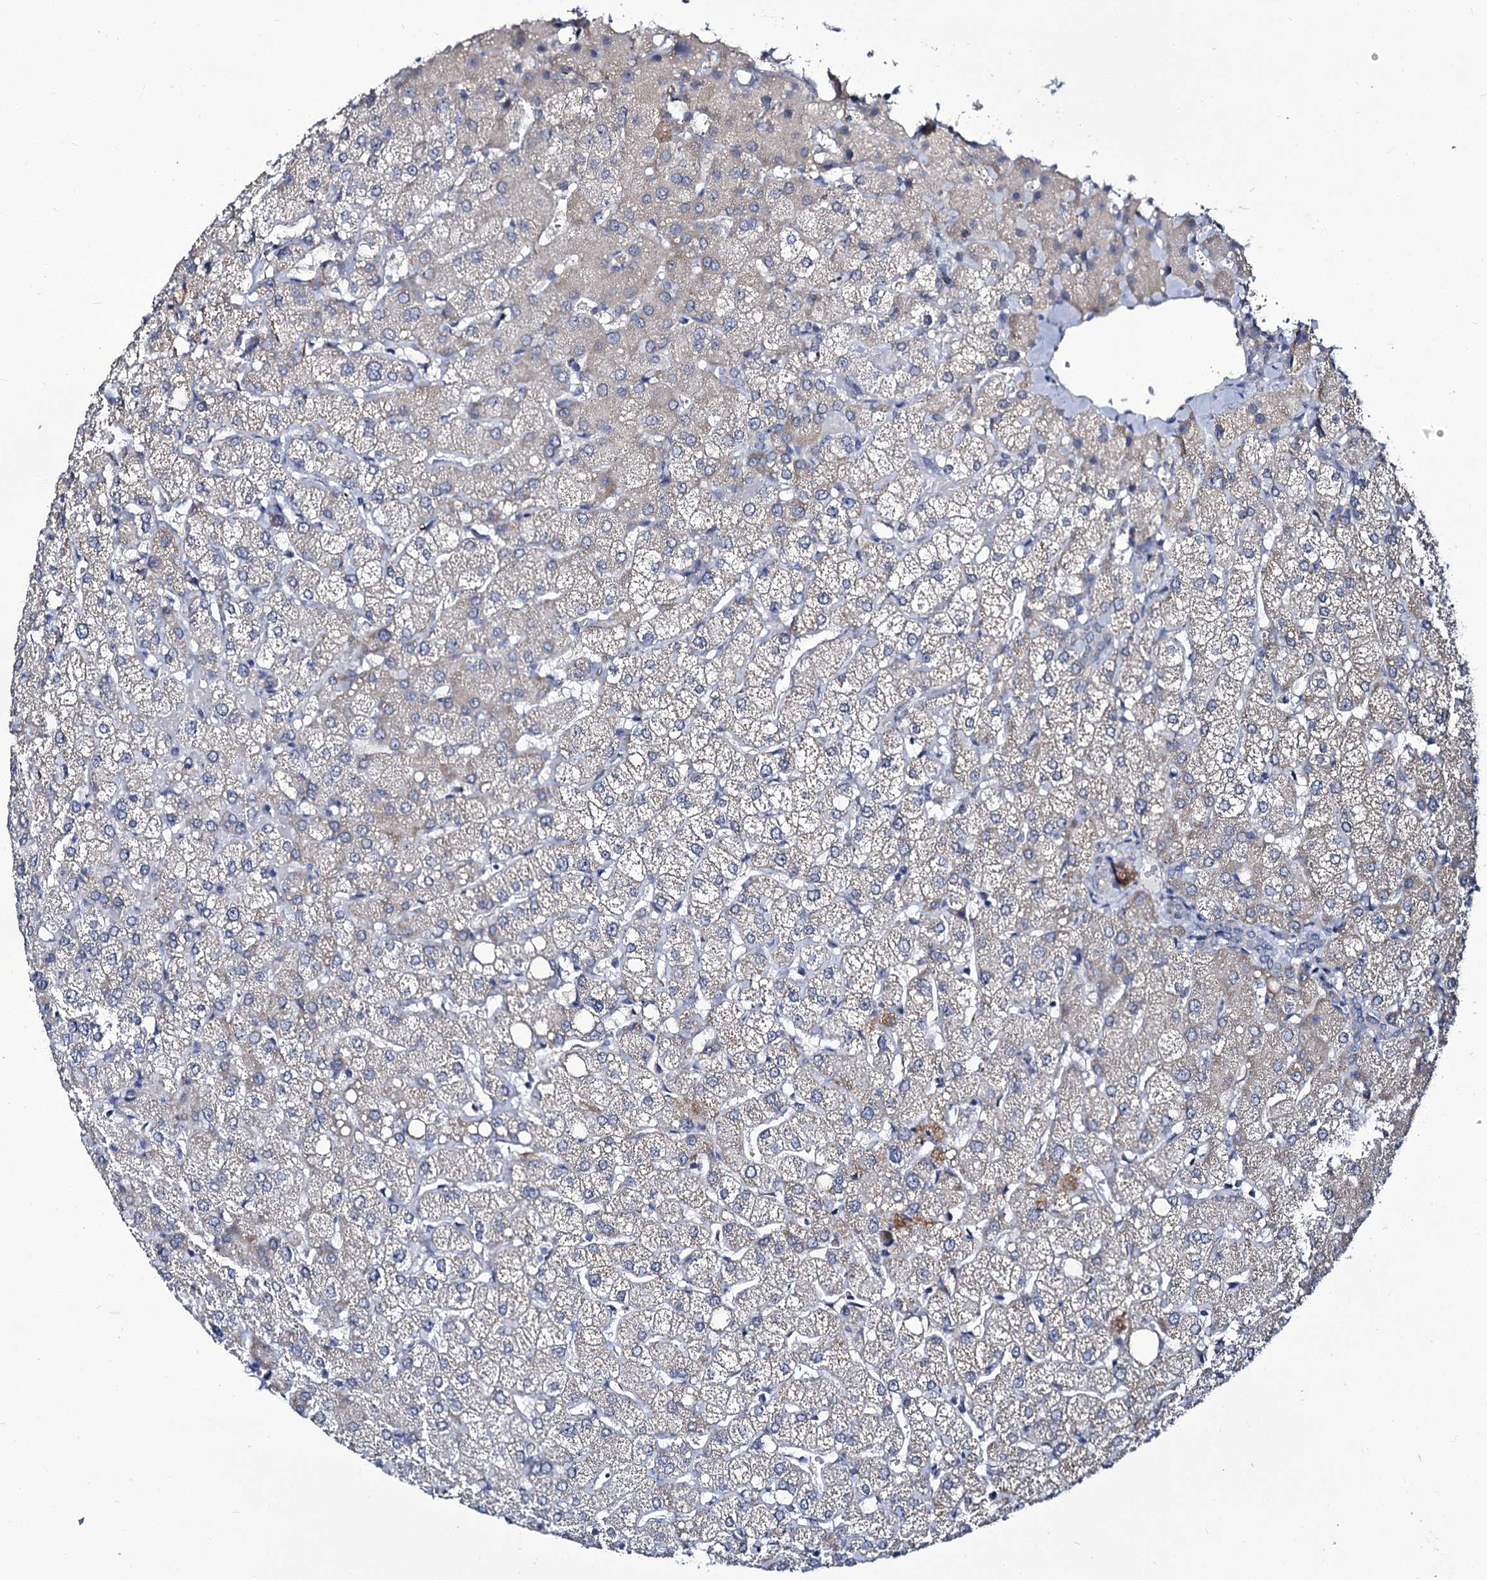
{"staining": {"intensity": "negative", "quantity": "none", "location": "none"}, "tissue": "liver", "cell_type": "Cholangiocytes", "image_type": "normal", "snomed": [{"axis": "morphology", "description": "Normal tissue, NOS"}, {"axis": "topography", "description": "Liver"}], "caption": "DAB (3,3'-diaminobenzidine) immunohistochemical staining of normal human liver reveals no significant staining in cholangiocytes.", "gene": "PANX2", "patient": {"sex": "female", "age": 54}}